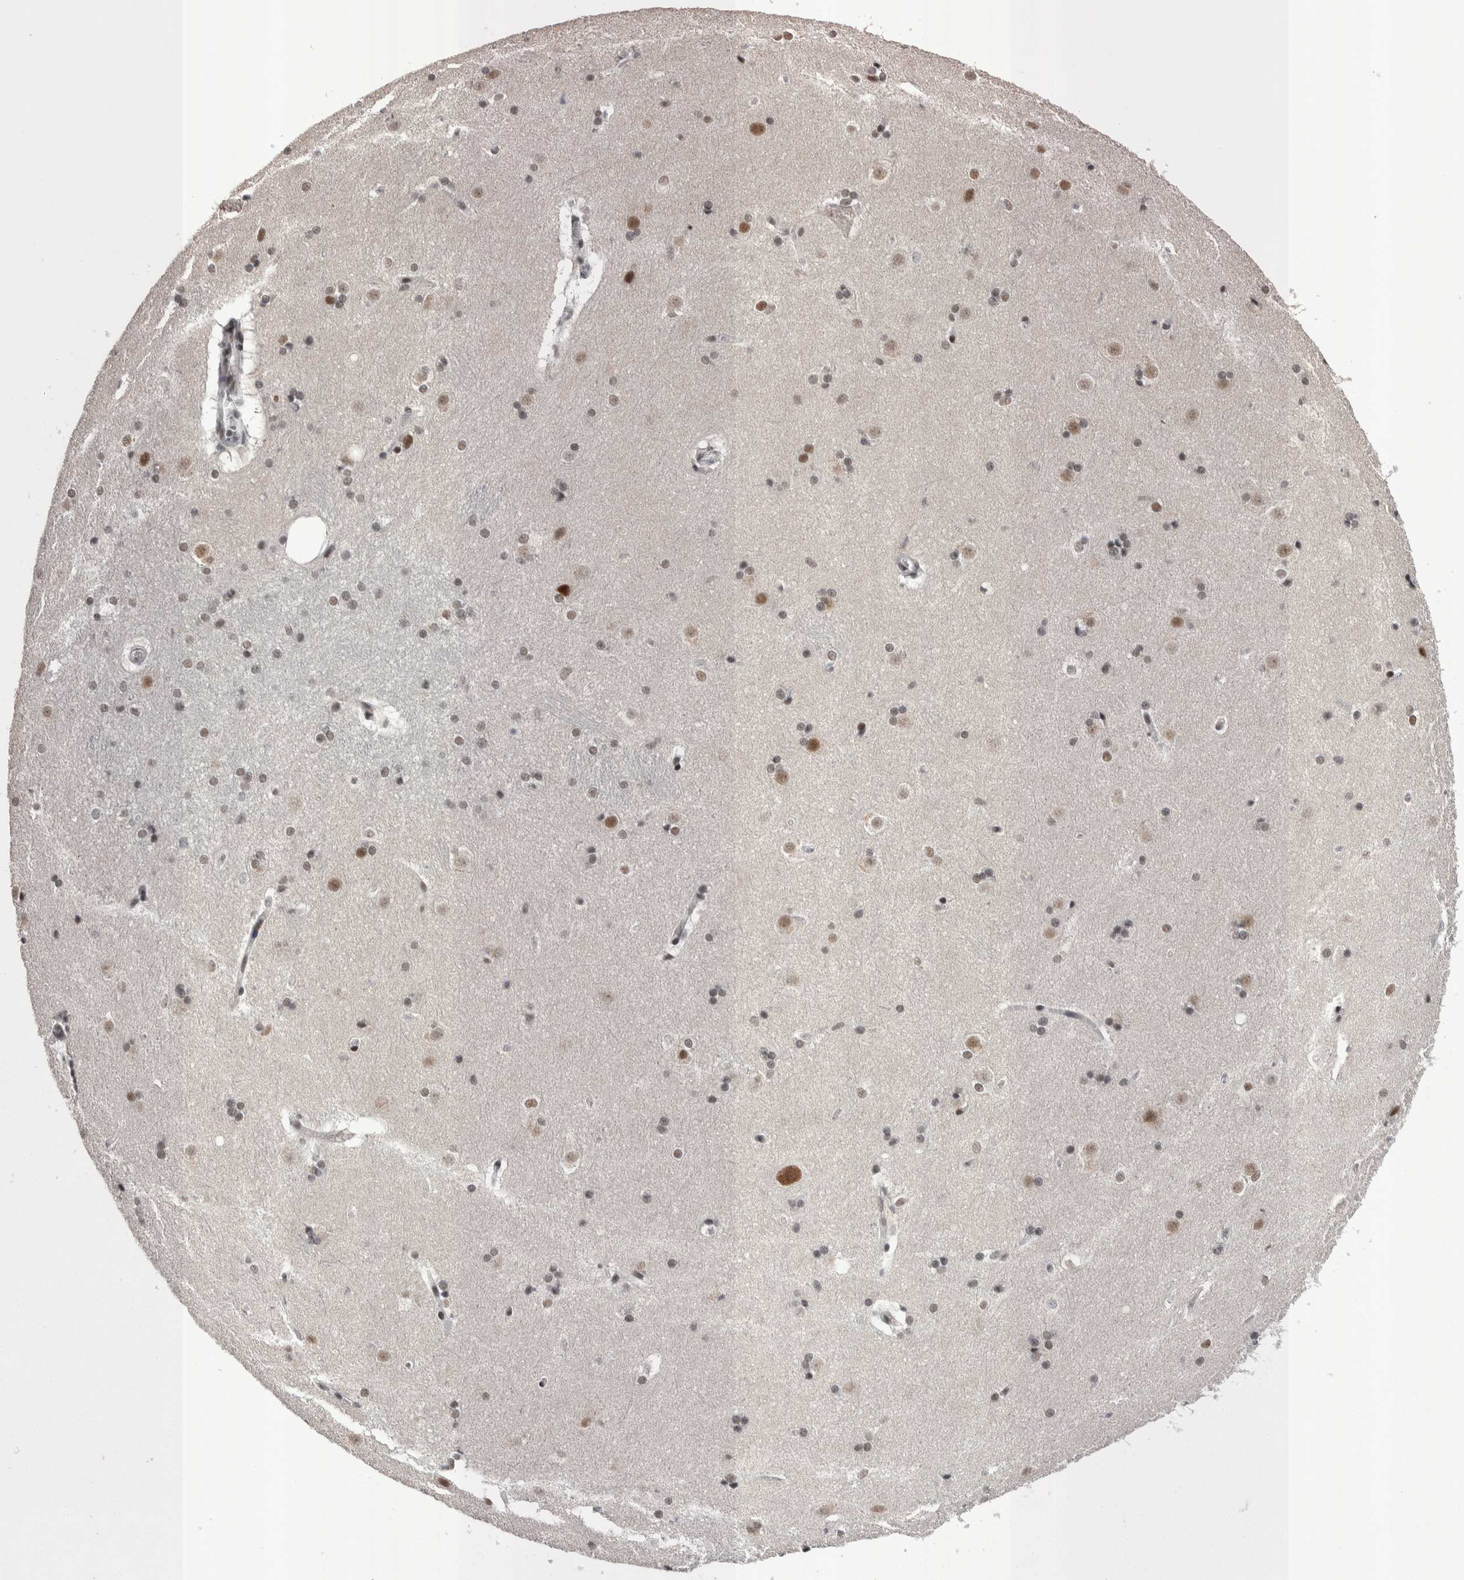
{"staining": {"intensity": "strong", "quantity": "25%-75%", "location": "nuclear"}, "tissue": "caudate", "cell_type": "Glial cells", "image_type": "normal", "snomed": [{"axis": "morphology", "description": "Normal tissue, NOS"}, {"axis": "topography", "description": "Lateral ventricle wall"}], "caption": "Strong nuclear staining for a protein is present in approximately 25%-75% of glial cells of normal caudate using immunohistochemistry (IHC).", "gene": "DMTF1", "patient": {"sex": "female", "age": 19}}